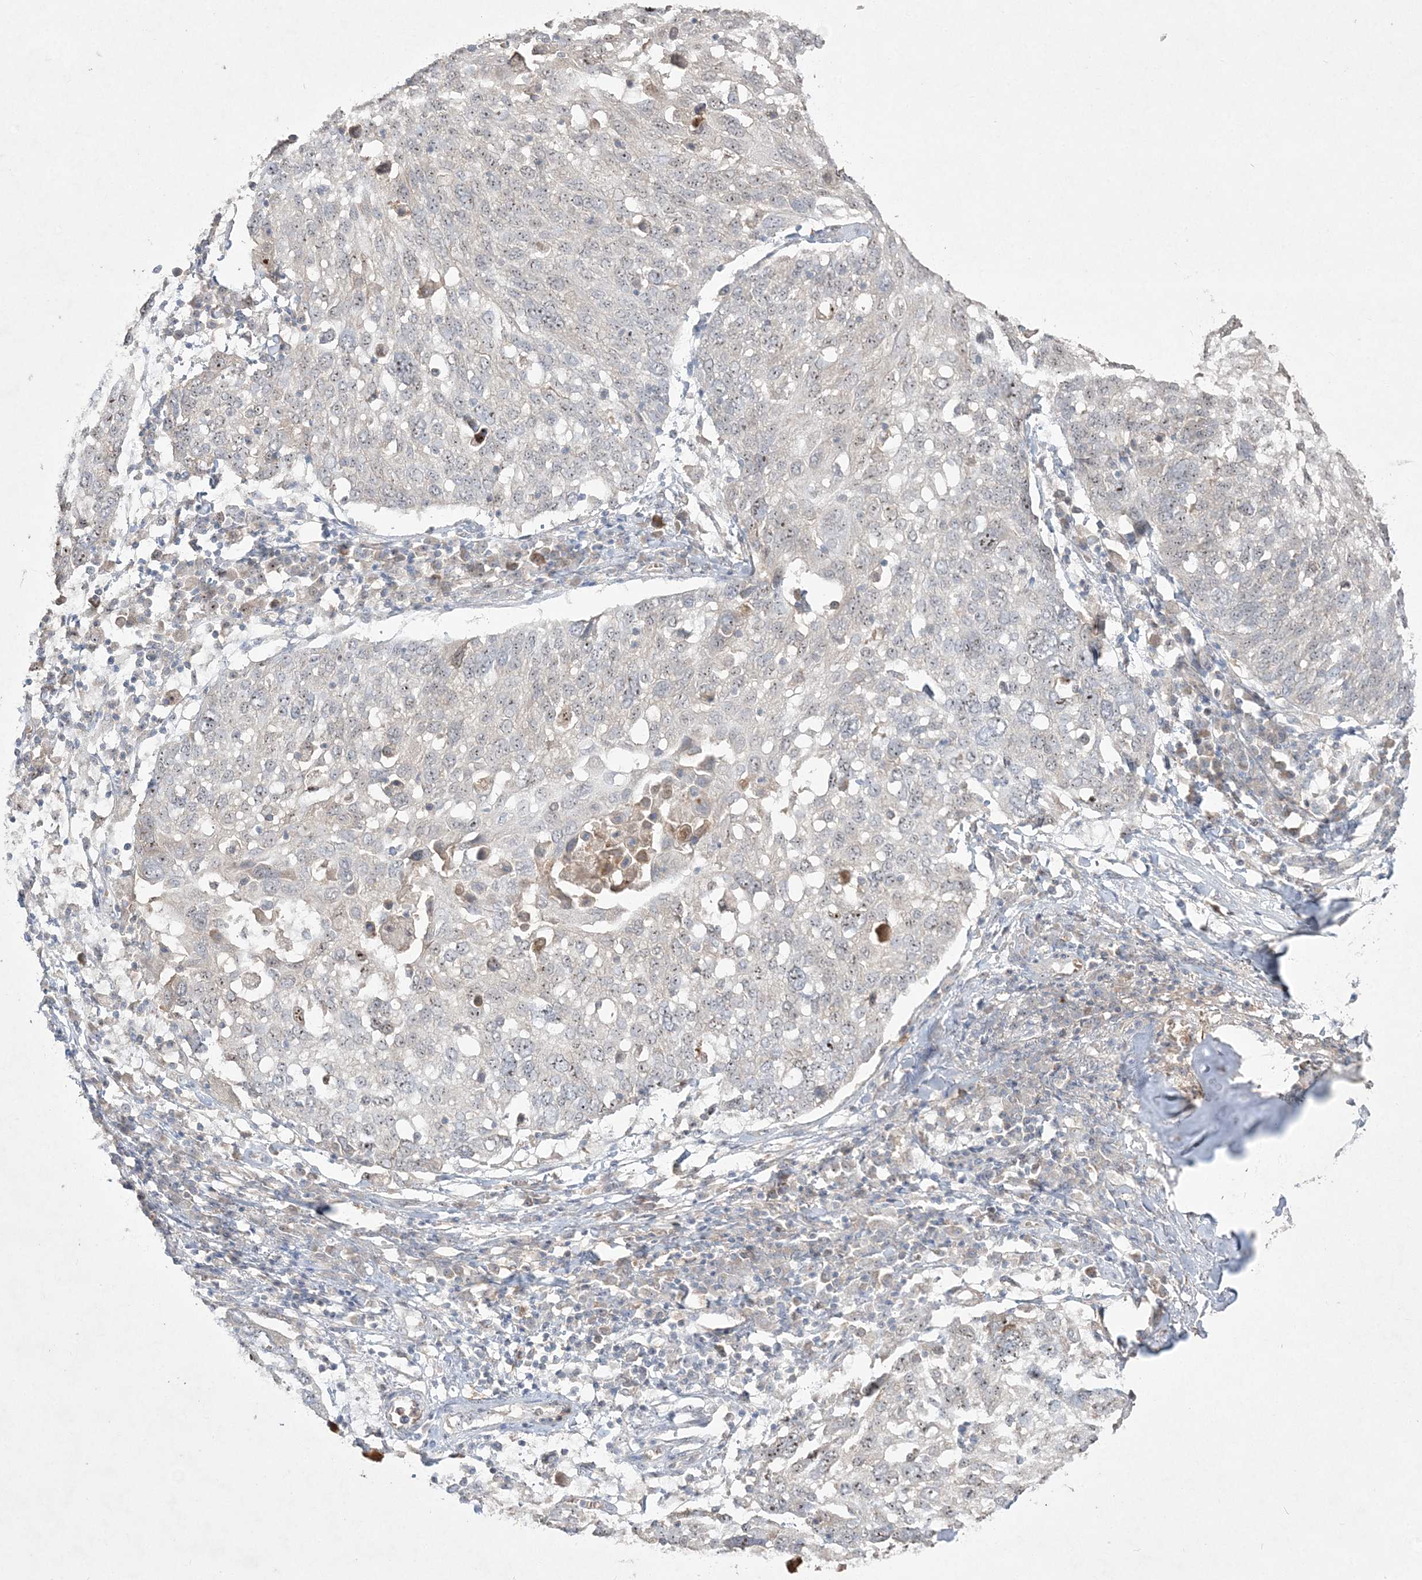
{"staining": {"intensity": "weak", "quantity": "<25%", "location": "nuclear"}, "tissue": "lung cancer", "cell_type": "Tumor cells", "image_type": "cancer", "snomed": [{"axis": "morphology", "description": "Squamous cell carcinoma, NOS"}, {"axis": "topography", "description": "Lung"}], "caption": "A histopathology image of lung squamous cell carcinoma stained for a protein reveals no brown staining in tumor cells.", "gene": "NOP16", "patient": {"sex": "male", "age": 65}}